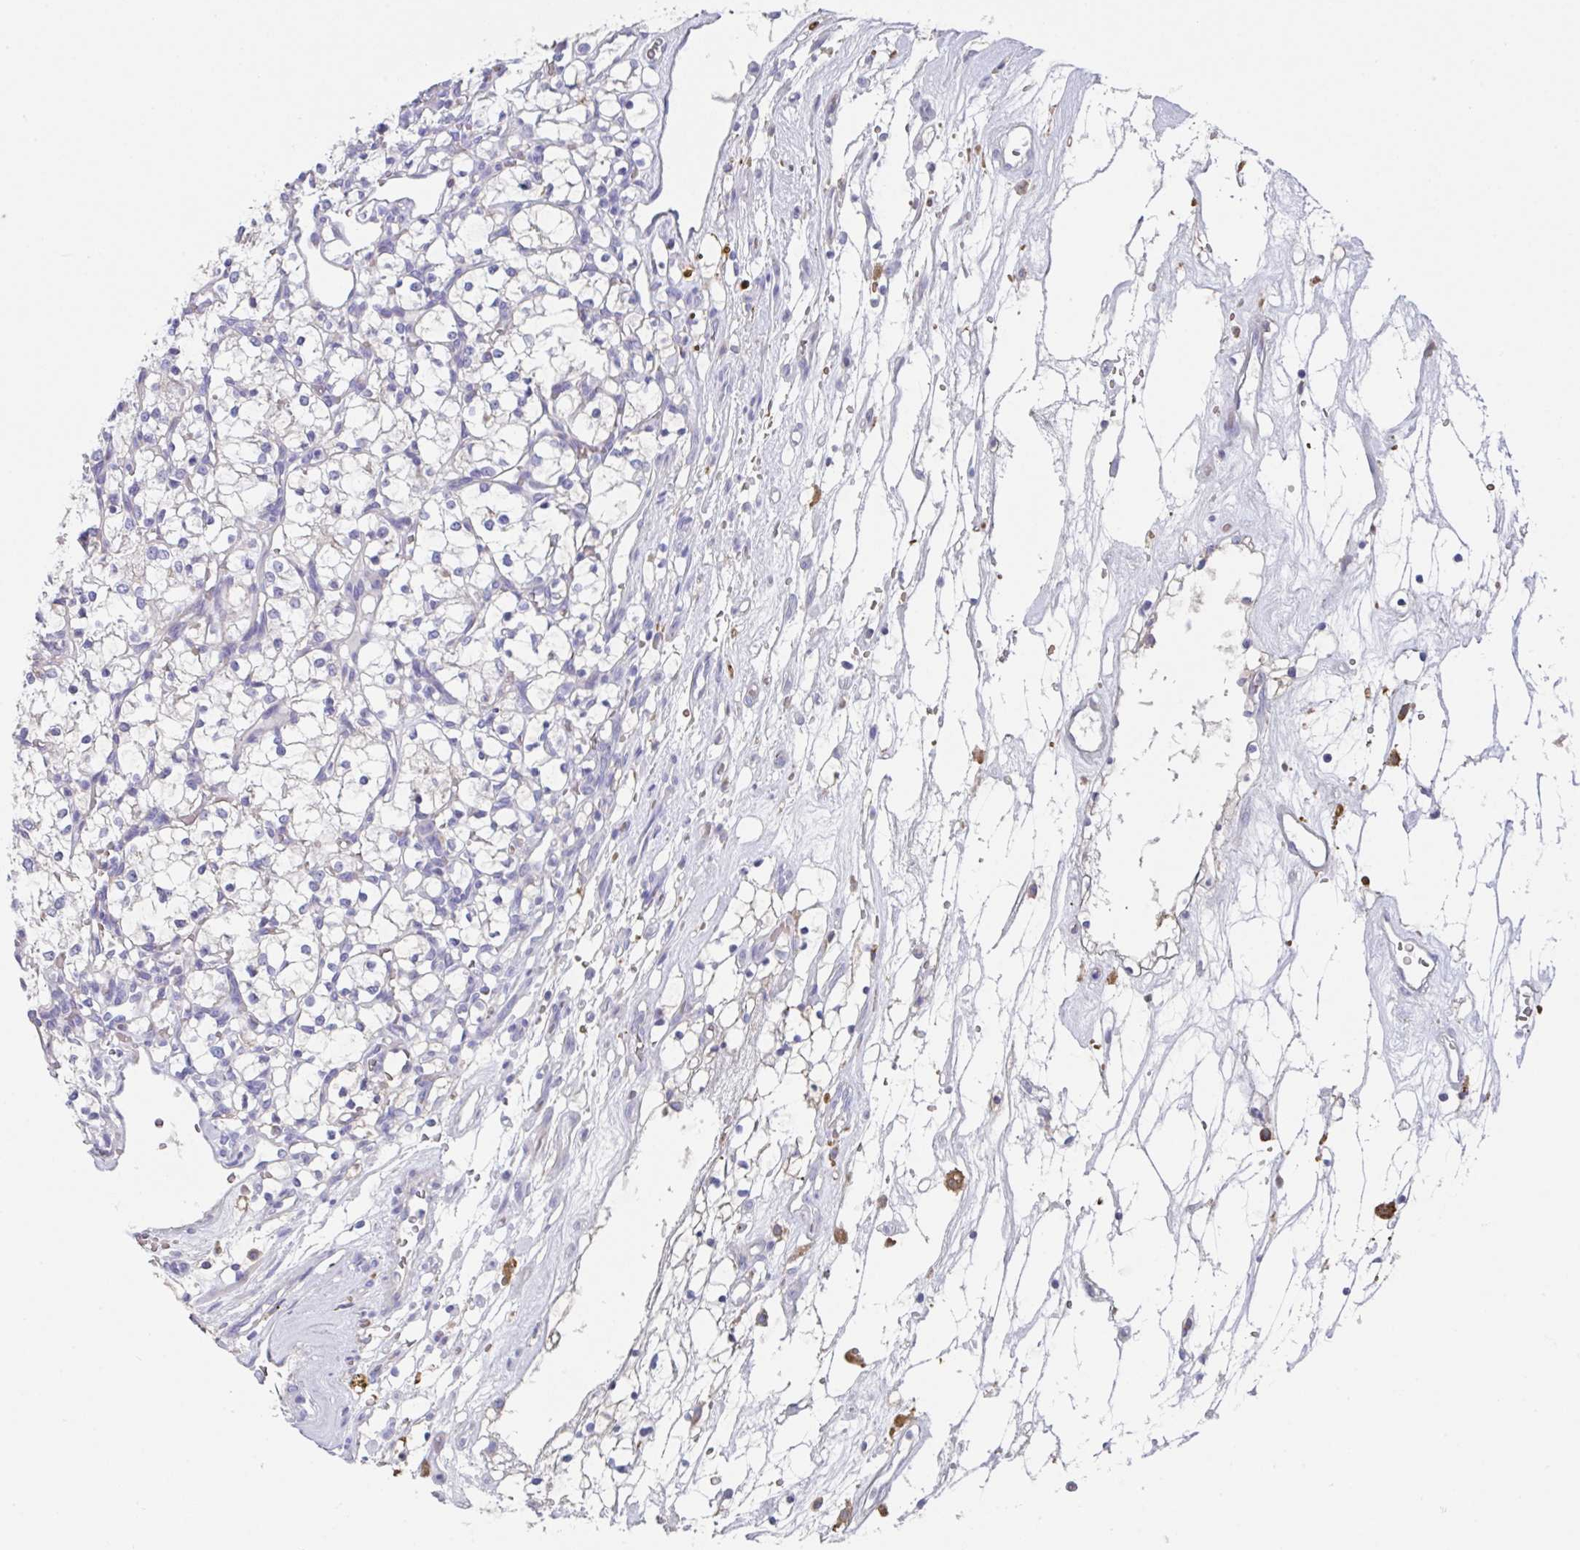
{"staining": {"intensity": "negative", "quantity": "none", "location": "none"}, "tissue": "renal cancer", "cell_type": "Tumor cells", "image_type": "cancer", "snomed": [{"axis": "morphology", "description": "Adenocarcinoma, NOS"}, {"axis": "topography", "description": "Kidney"}], "caption": "IHC micrograph of human renal cancer stained for a protein (brown), which displays no staining in tumor cells. (DAB (3,3'-diaminobenzidine) immunohistochemistry with hematoxylin counter stain).", "gene": "TFAP2C", "patient": {"sex": "female", "age": 69}}